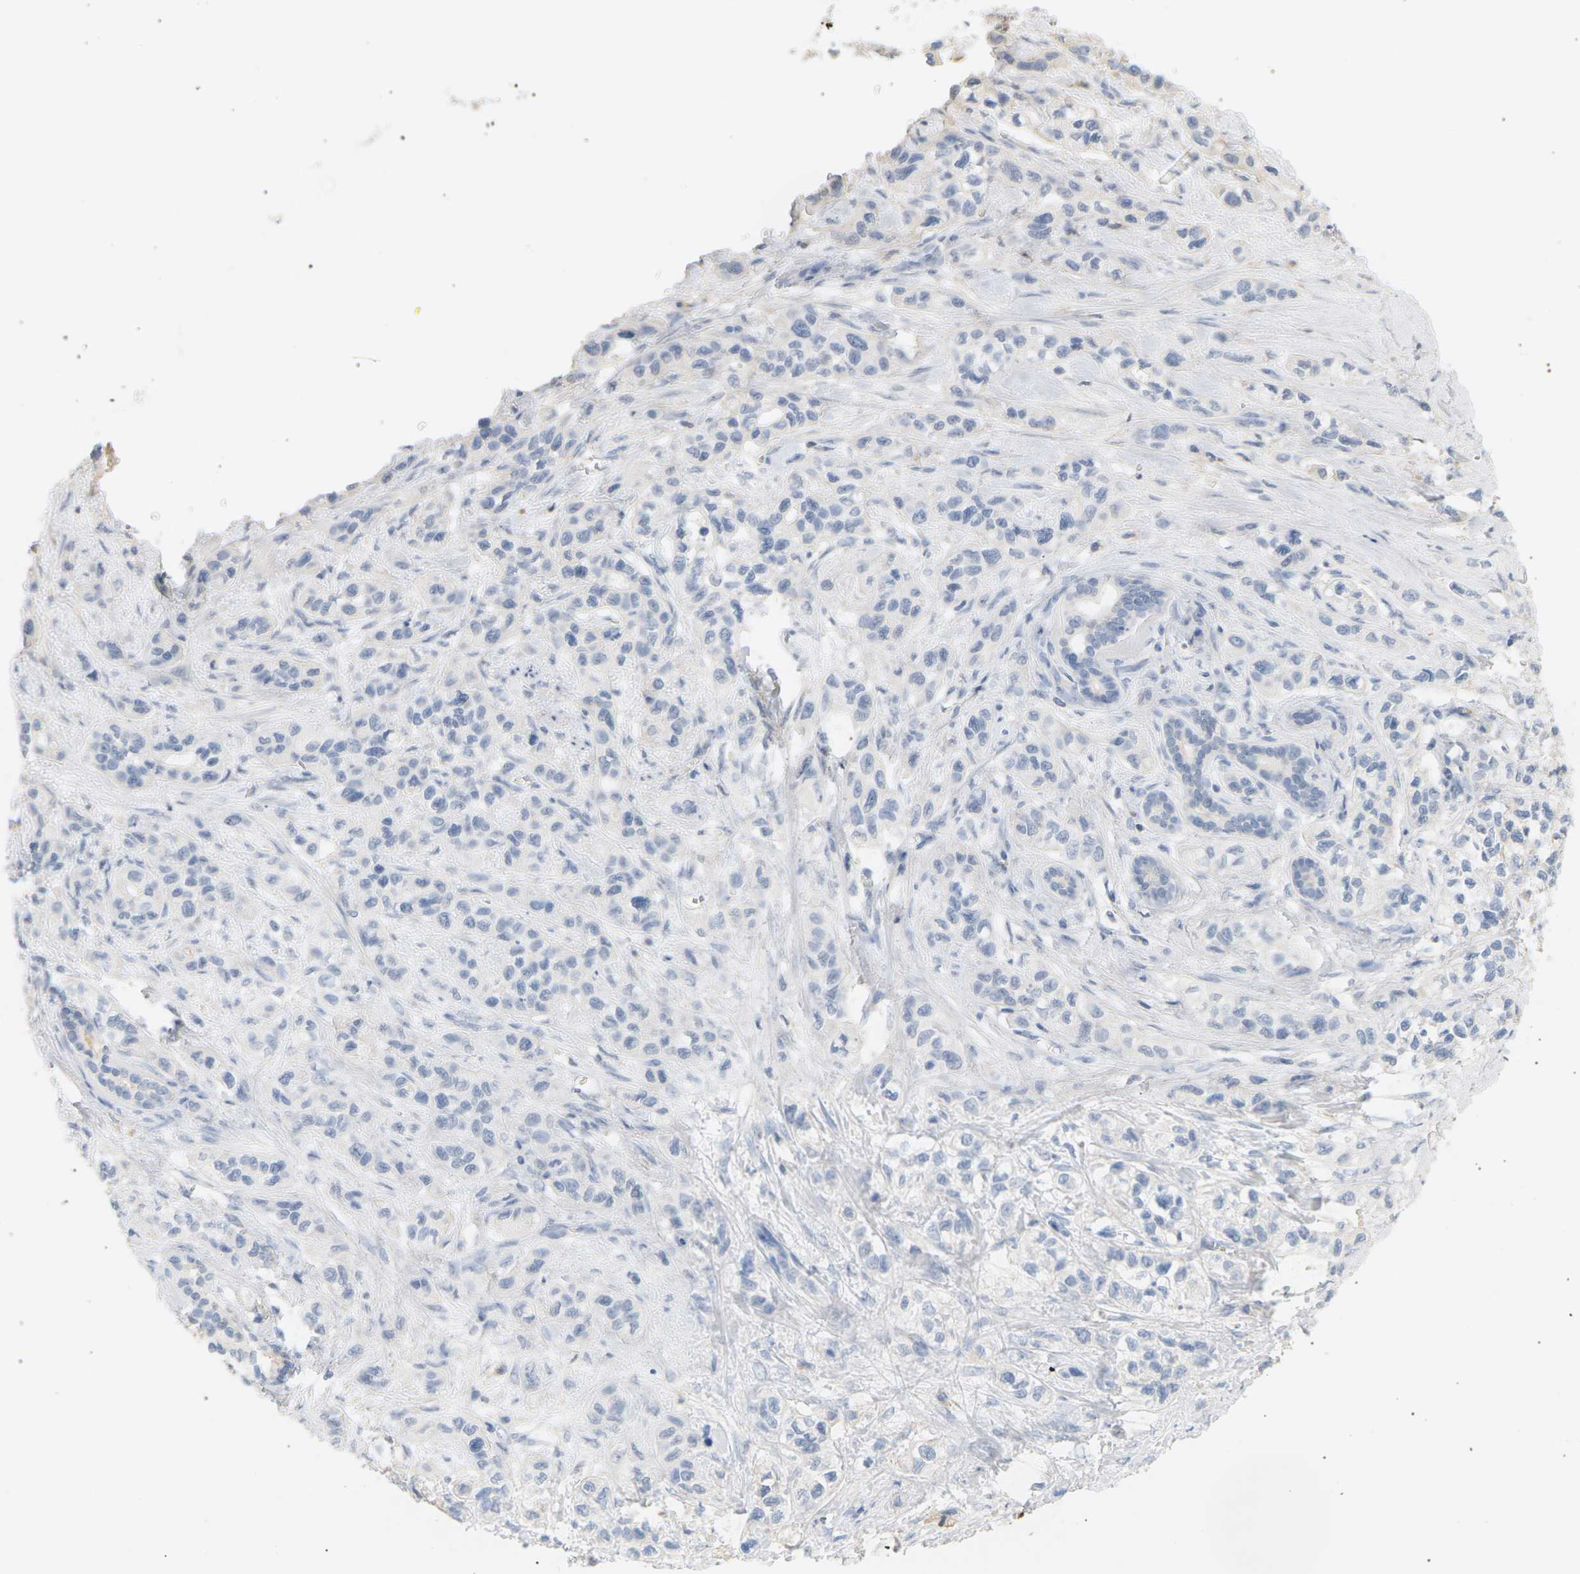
{"staining": {"intensity": "weak", "quantity": "<25%", "location": "cytoplasmic/membranous"}, "tissue": "pancreatic cancer", "cell_type": "Tumor cells", "image_type": "cancer", "snomed": [{"axis": "morphology", "description": "Adenocarcinoma, NOS"}, {"axis": "topography", "description": "Pancreas"}], "caption": "Immunohistochemical staining of human pancreatic cancer reveals no significant staining in tumor cells. (Immunohistochemistry, brightfield microscopy, high magnification).", "gene": "IGLC3", "patient": {"sex": "male", "age": 74}}